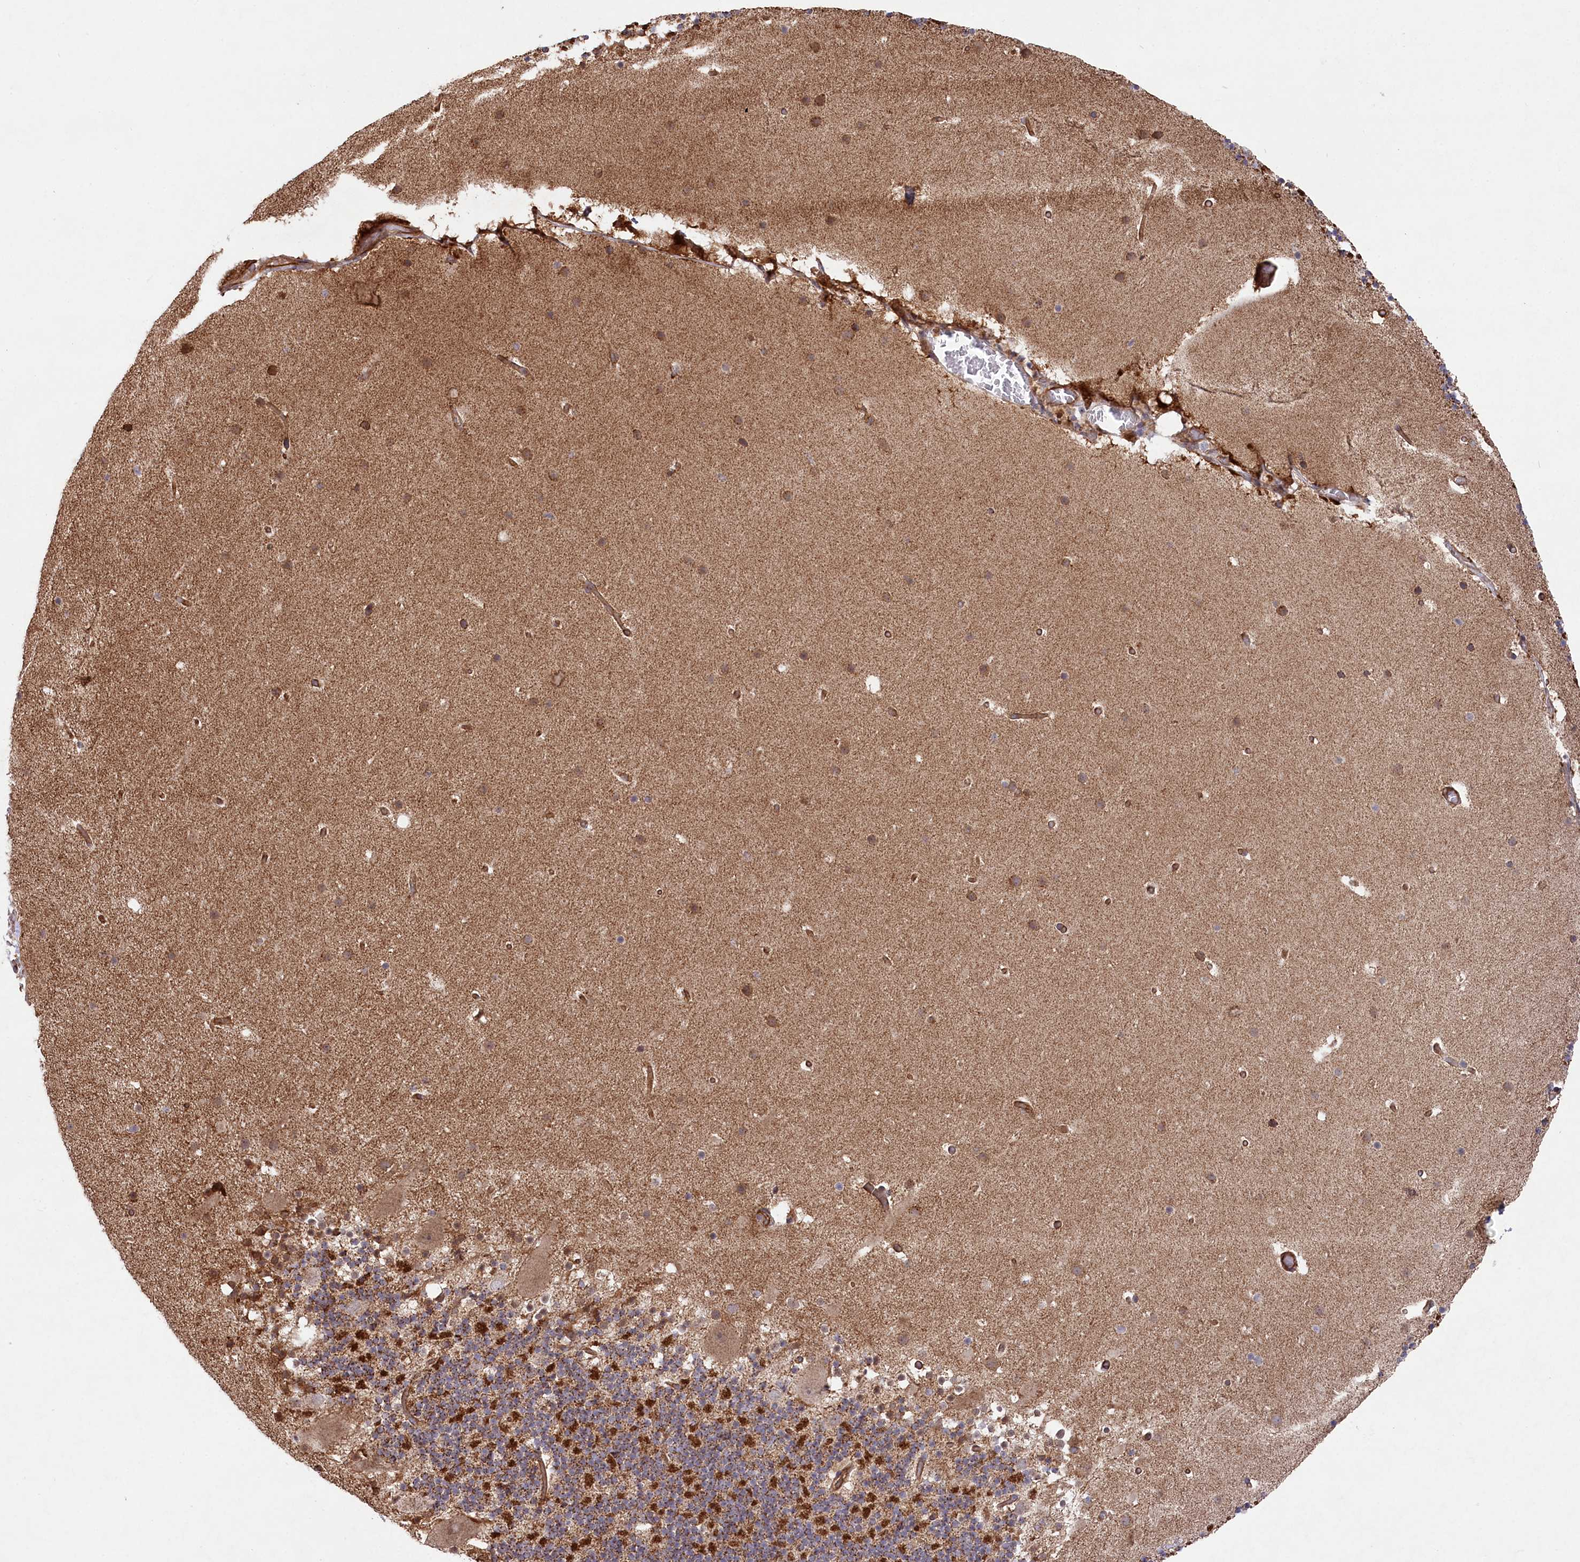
{"staining": {"intensity": "strong", "quantity": "25%-75%", "location": "cytoplasmic/membranous"}, "tissue": "cerebellum", "cell_type": "Cells in granular layer", "image_type": "normal", "snomed": [{"axis": "morphology", "description": "Normal tissue, NOS"}, {"axis": "topography", "description": "Cerebellum"}], "caption": "Protein expression by immunohistochemistry shows strong cytoplasmic/membranous staining in approximately 25%-75% of cells in granular layer in normal cerebellum. Using DAB (3,3'-diaminobenzidine) (brown) and hematoxylin (blue) stains, captured at high magnification using brightfield microscopy.", "gene": "MTPAP", "patient": {"sex": "male", "age": 57}}